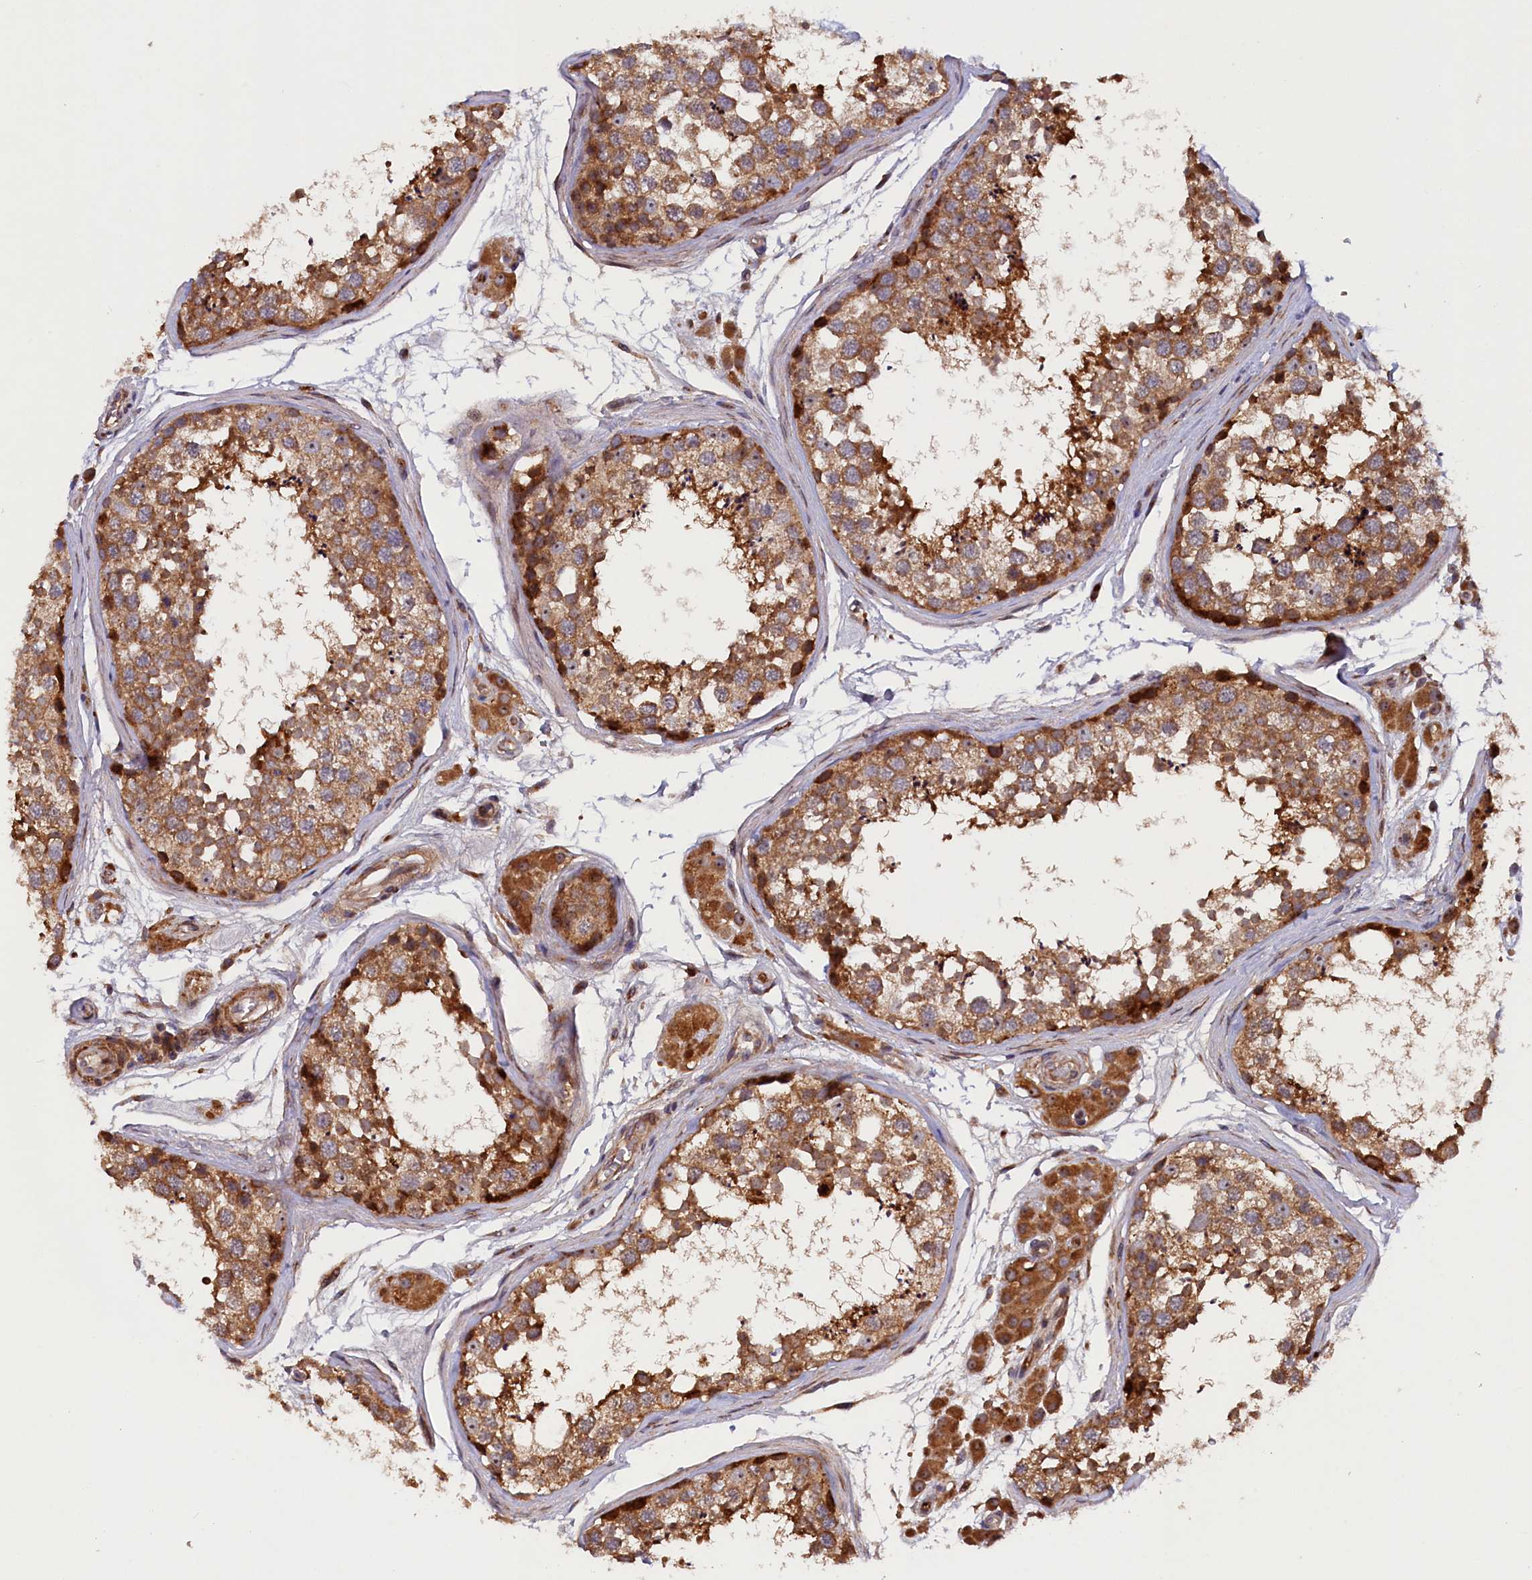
{"staining": {"intensity": "moderate", "quantity": ">75%", "location": "cytoplasmic/membranous"}, "tissue": "testis", "cell_type": "Cells in seminiferous ducts", "image_type": "normal", "snomed": [{"axis": "morphology", "description": "Normal tissue, NOS"}, {"axis": "topography", "description": "Testis"}], "caption": "Cells in seminiferous ducts demonstrate moderate cytoplasmic/membranous staining in approximately >75% of cells in unremarkable testis. (DAB IHC, brown staining for protein, blue staining for nuclei).", "gene": "ARRDC4", "patient": {"sex": "male", "age": 56}}